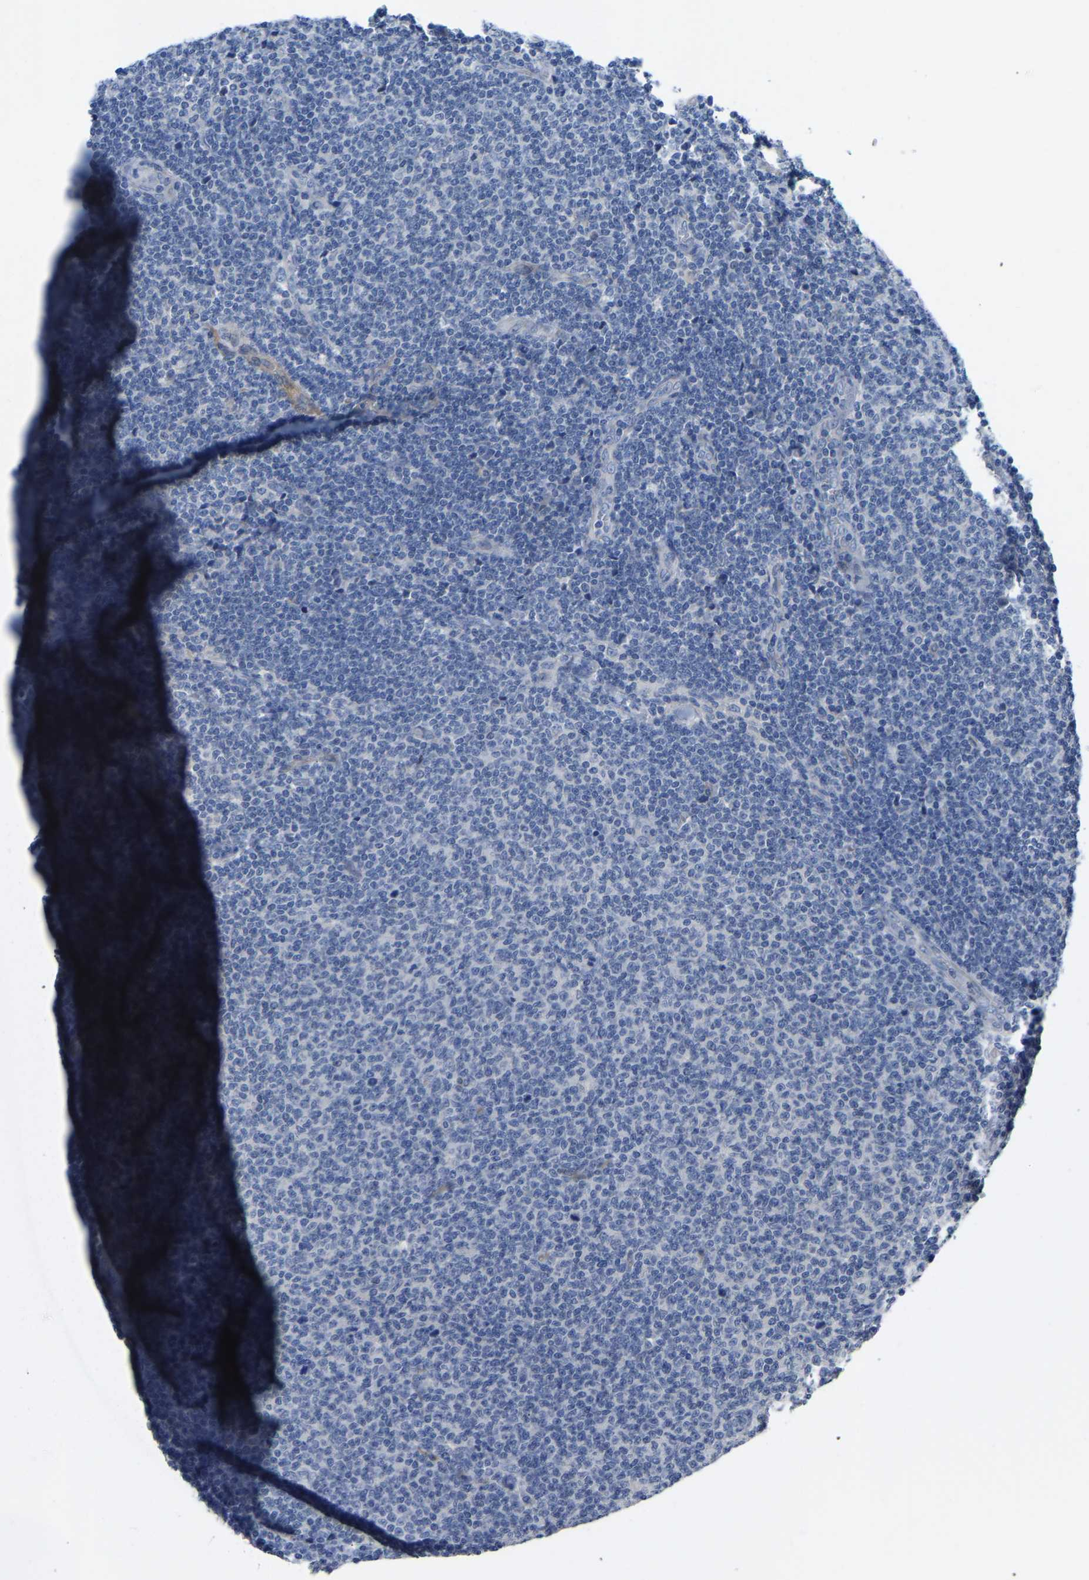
{"staining": {"intensity": "negative", "quantity": "none", "location": "none"}, "tissue": "lymphoma", "cell_type": "Tumor cells", "image_type": "cancer", "snomed": [{"axis": "morphology", "description": "Malignant lymphoma, non-Hodgkin's type, Low grade"}, {"axis": "topography", "description": "Lymph node"}], "caption": "Tumor cells are negative for protein expression in human lymphoma.", "gene": "HIGD2B", "patient": {"sex": "male", "age": 66}}